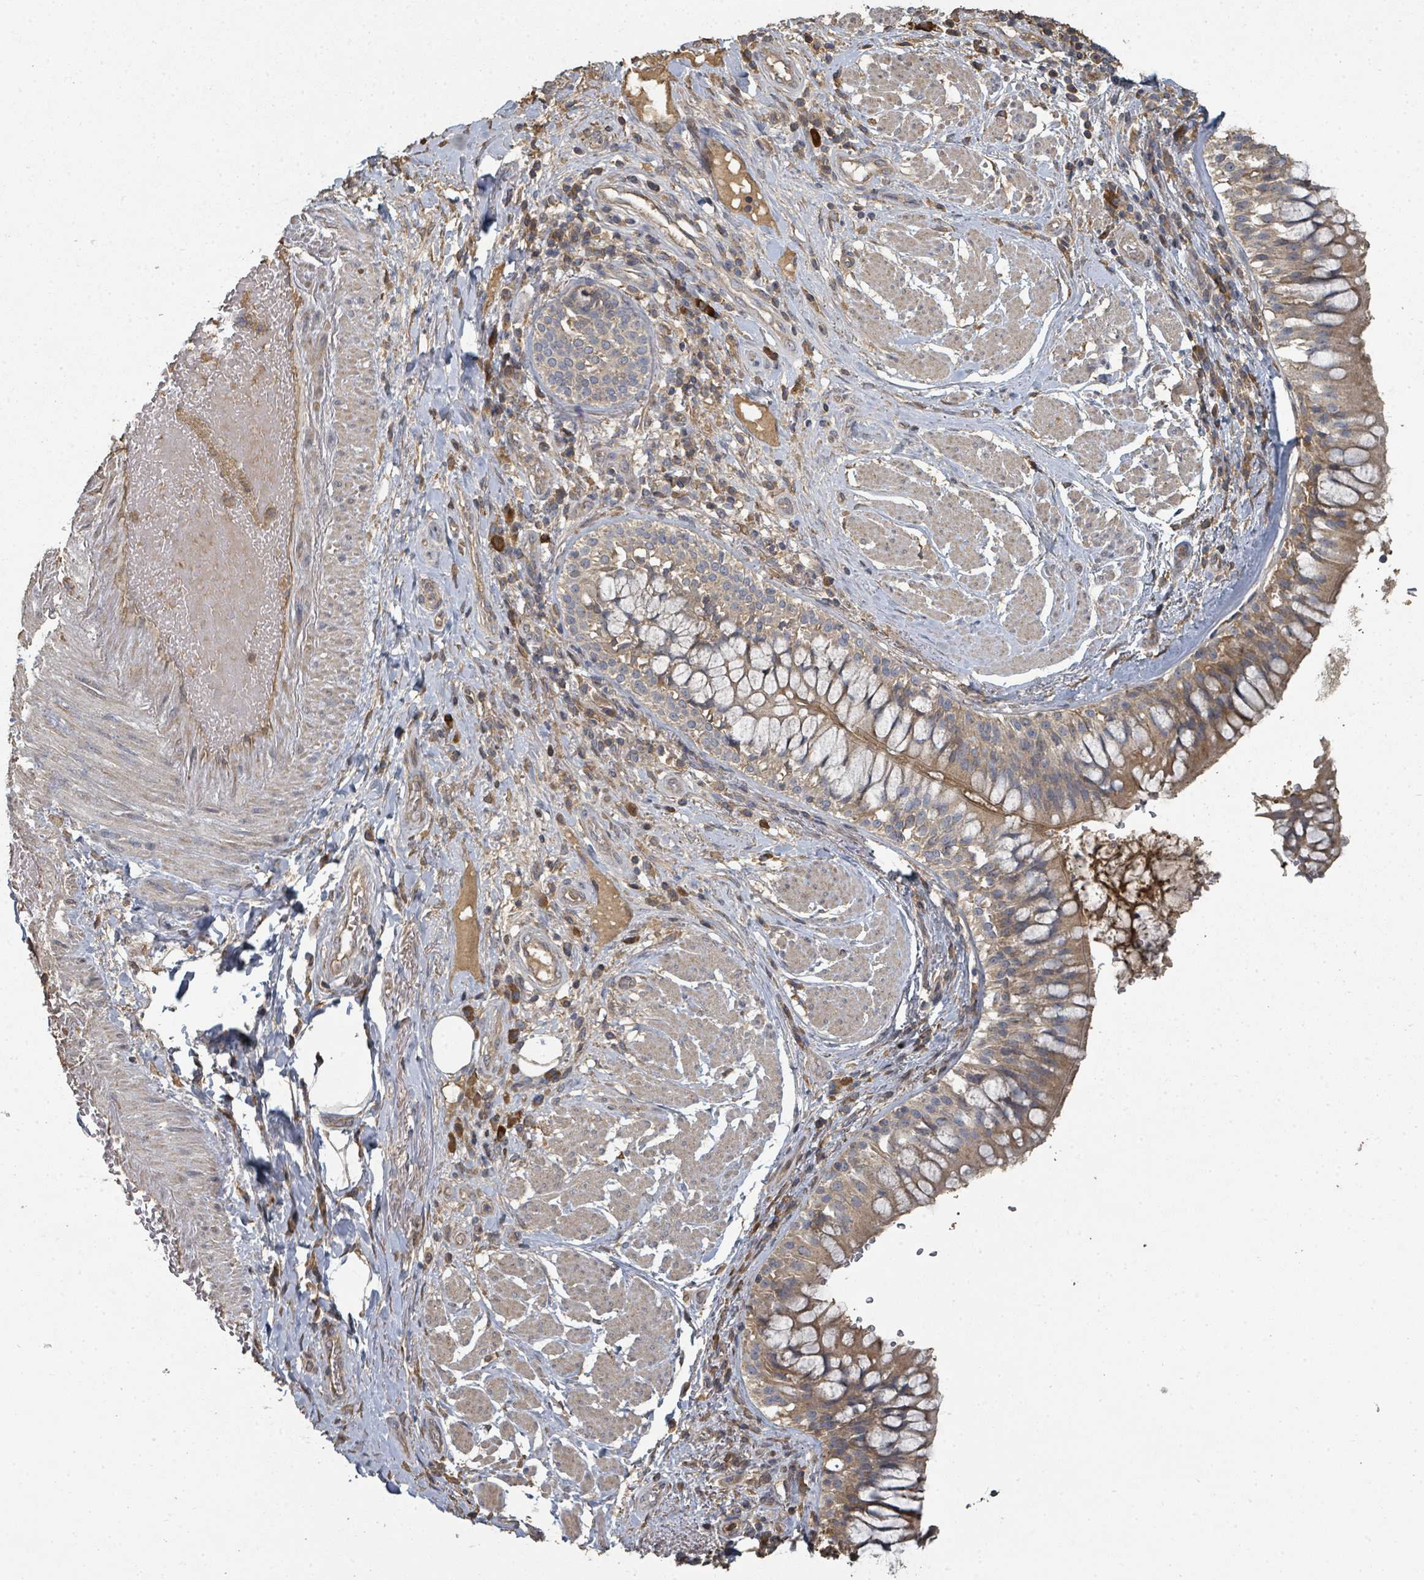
{"staining": {"intensity": "weak", "quantity": ">75%", "location": "cytoplasmic/membranous"}, "tissue": "adipose tissue", "cell_type": "Adipocytes", "image_type": "normal", "snomed": [{"axis": "morphology", "description": "Normal tissue, NOS"}, {"axis": "morphology", "description": "Squamous cell carcinoma, NOS"}, {"axis": "topography", "description": "Bronchus"}, {"axis": "topography", "description": "Lung"}], "caption": "Immunohistochemical staining of benign adipose tissue reveals low levels of weak cytoplasmic/membranous positivity in about >75% of adipocytes.", "gene": "WDFY1", "patient": {"sex": "male", "age": 64}}